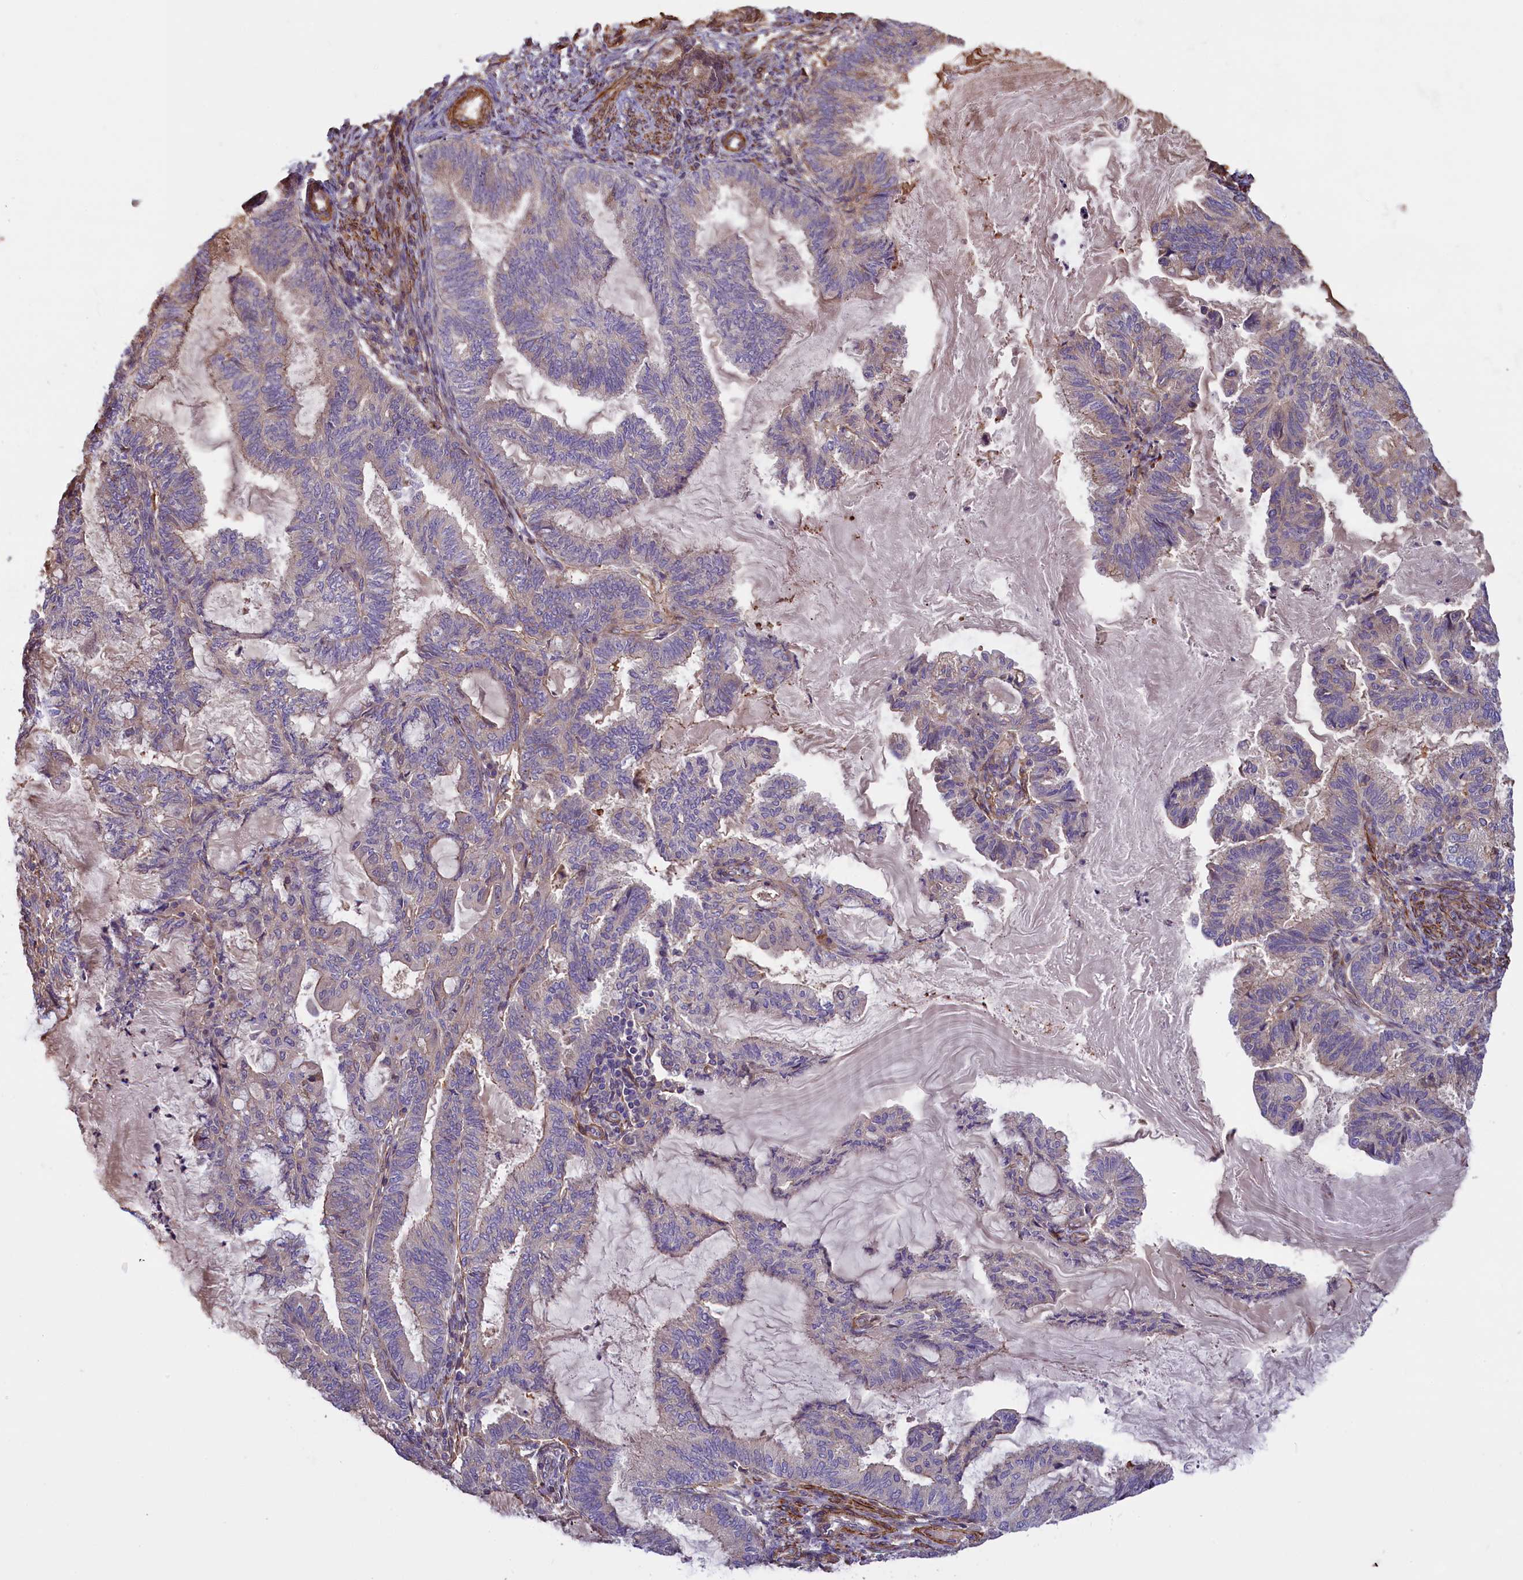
{"staining": {"intensity": "negative", "quantity": "none", "location": "none"}, "tissue": "endometrial cancer", "cell_type": "Tumor cells", "image_type": "cancer", "snomed": [{"axis": "morphology", "description": "Adenocarcinoma, NOS"}, {"axis": "topography", "description": "Endometrium"}], "caption": "A photomicrograph of human endometrial cancer (adenocarcinoma) is negative for staining in tumor cells.", "gene": "FUZ", "patient": {"sex": "female", "age": 86}}